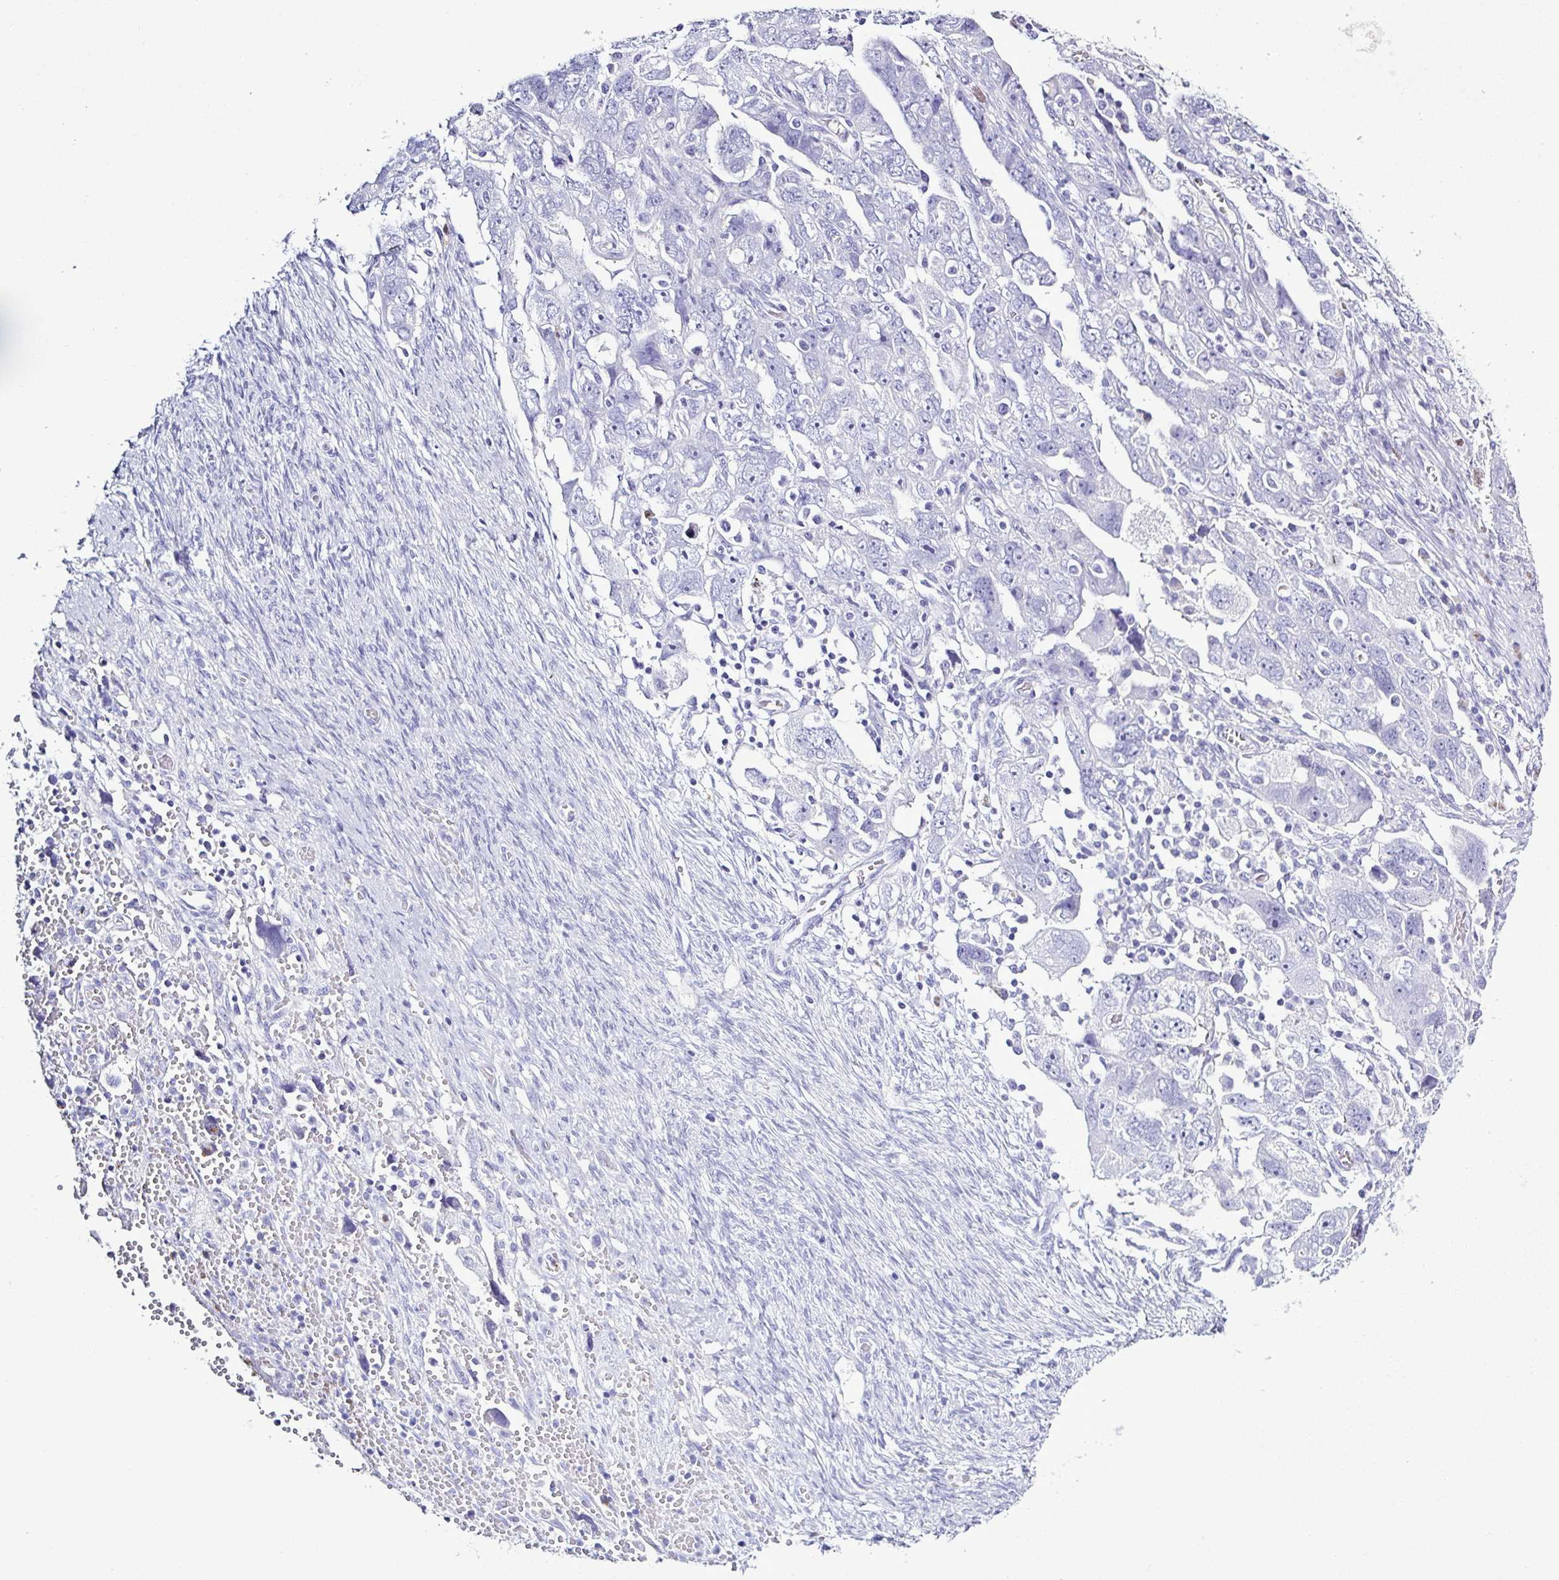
{"staining": {"intensity": "negative", "quantity": "none", "location": "none"}, "tissue": "ovarian cancer", "cell_type": "Tumor cells", "image_type": "cancer", "snomed": [{"axis": "morphology", "description": "Carcinoma, NOS"}, {"axis": "morphology", "description": "Cystadenocarcinoma, serous, NOS"}, {"axis": "topography", "description": "Ovary"}], "caption": "Tumor cells are negative for protein expression in human ovarian carcinoma.", "gene": "LTF", "patient": {"sex": "female", "age": 69}}